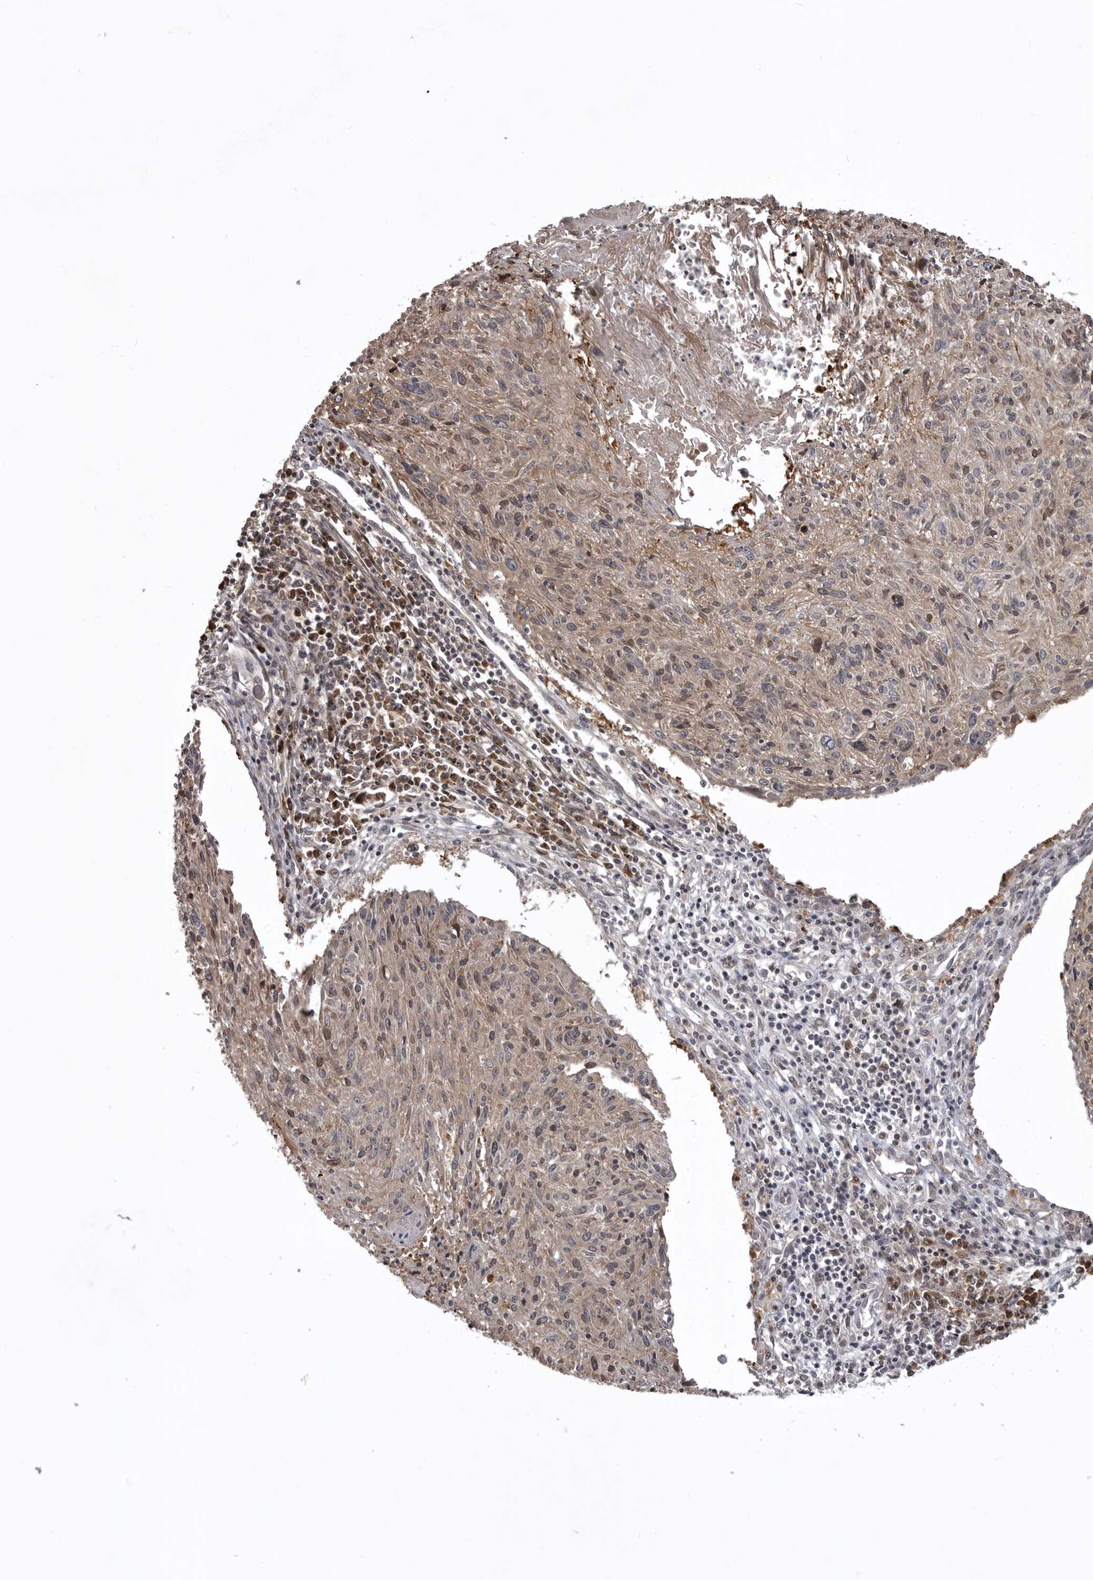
{"staining": {"intensity": "moderate", "quantity": ">75%", "location": "cytoplasmic/membranous,nuclear"}, "tissue": "cervical cancer", "cell_type": "Tumor cells", "image_type": "cancer", "snomed": [{"axis": "morphology", "description": "Squamous cell carcinoma, NOS"}, {"axis": "topography", "description": "Cervix"}], "caption": "Immunohistochemistry (IHC) photomicrograph of human cervical cancer (squamous cell carcinoma) stained for a protein (brown), which displays medium levels of moderate cytoplasmic/membranous and nuclear expression in about >75% of tumor cells.", "gene": "SNX16", "patient": {"sex": "female", "age": 51}}